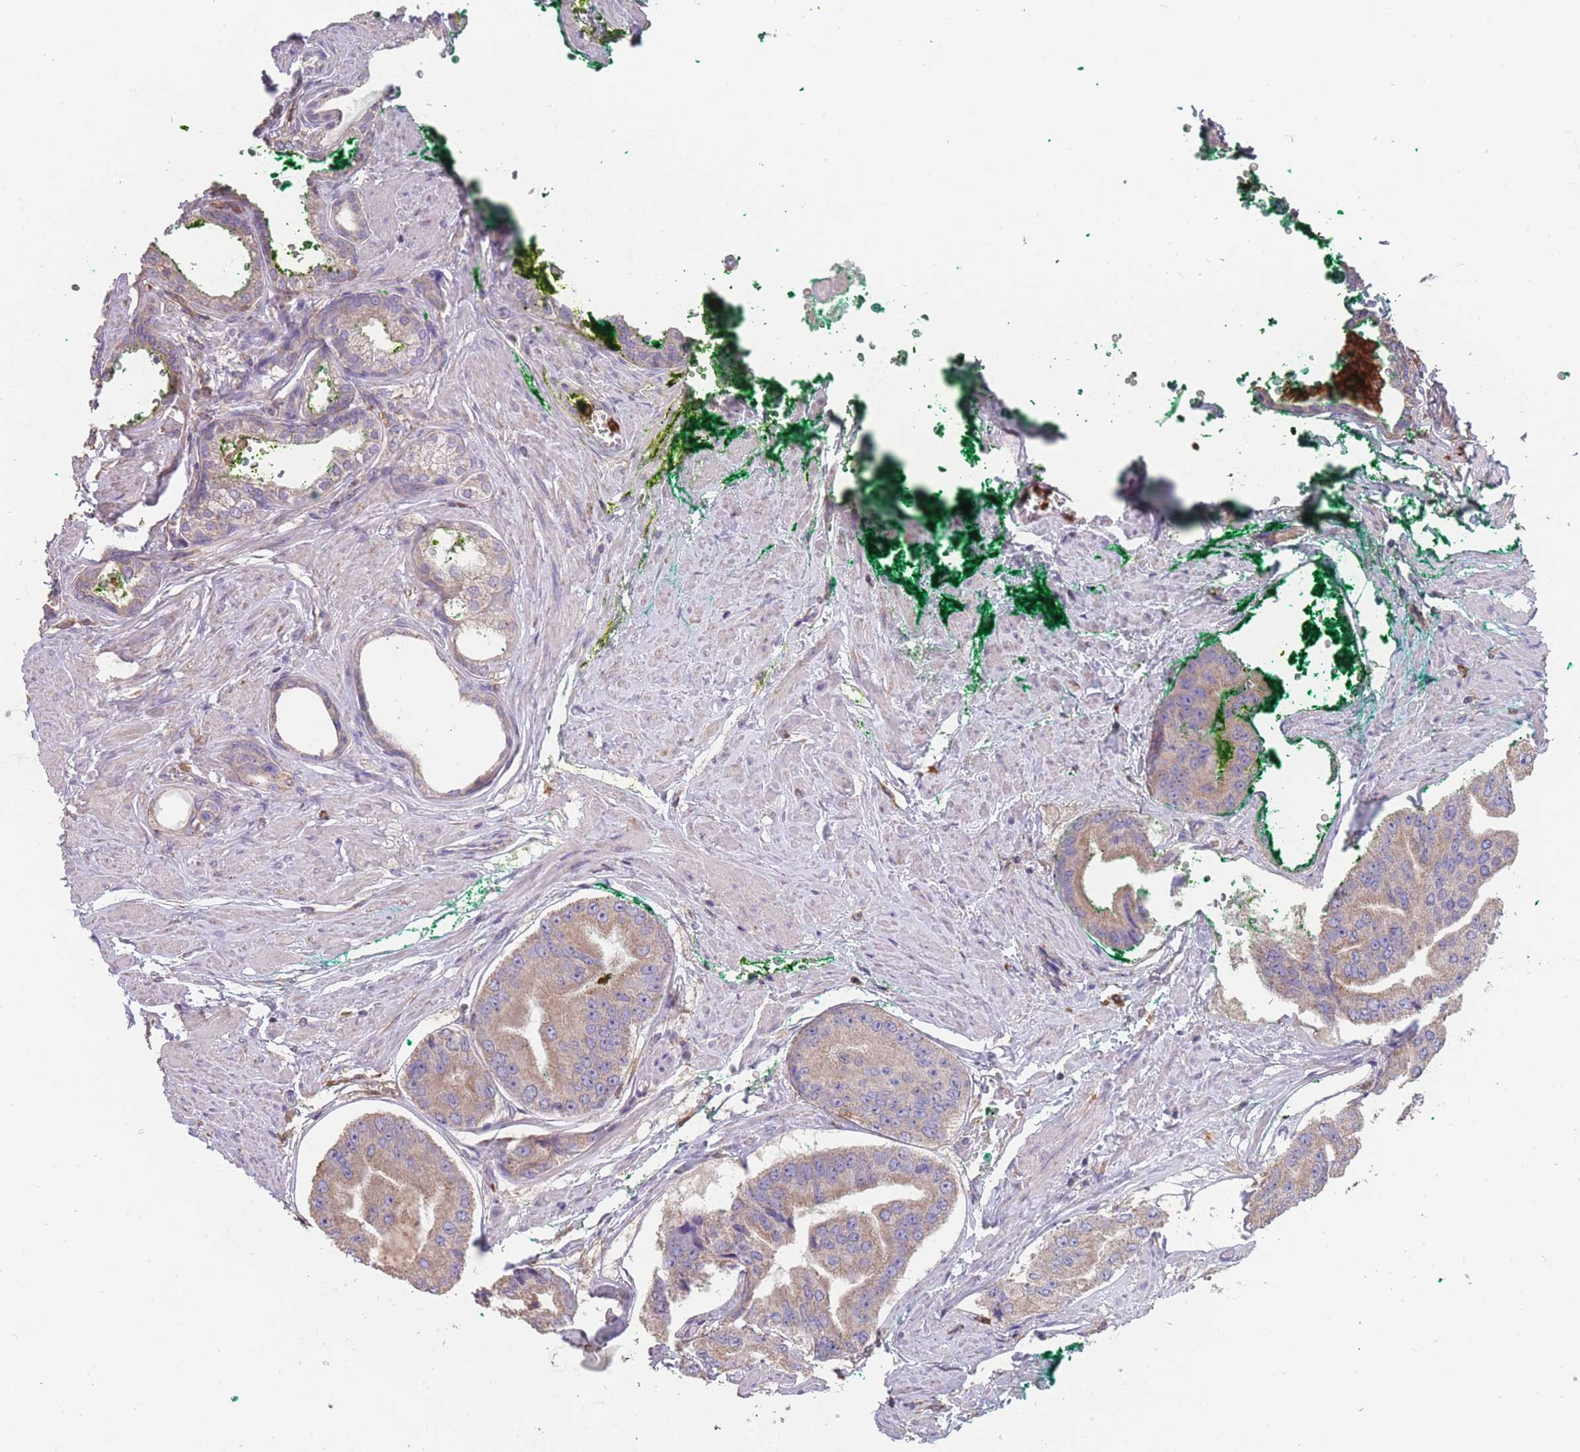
{"staining": {"intensity": "weak", "quantity": "25%-75%", "location": "cytoplasmic/membranous"}, "tissue": "prostate cancer", "cell_type": "Tumor cells", "image_type": "cancer", "snomed": [{"axis": "morphology", "description": "Adenocarcinoma, High grade"}, {"axis": "topography", "description": "Prostate"}], "caption": "Immunohistochemistry (IHC) photomicrograph of neoplastic tissue: human prostate adenocarcinoma (high-grade) stained using immunohistochemistry displays low levels of weak protein expression localized specifically in the cytoplasmic/membranous of tumor cells, appearing as a cytoplasmic/membranous brown color.", "gene": "CLEC12A", "patient": {"sex": "male", "age": 63}}